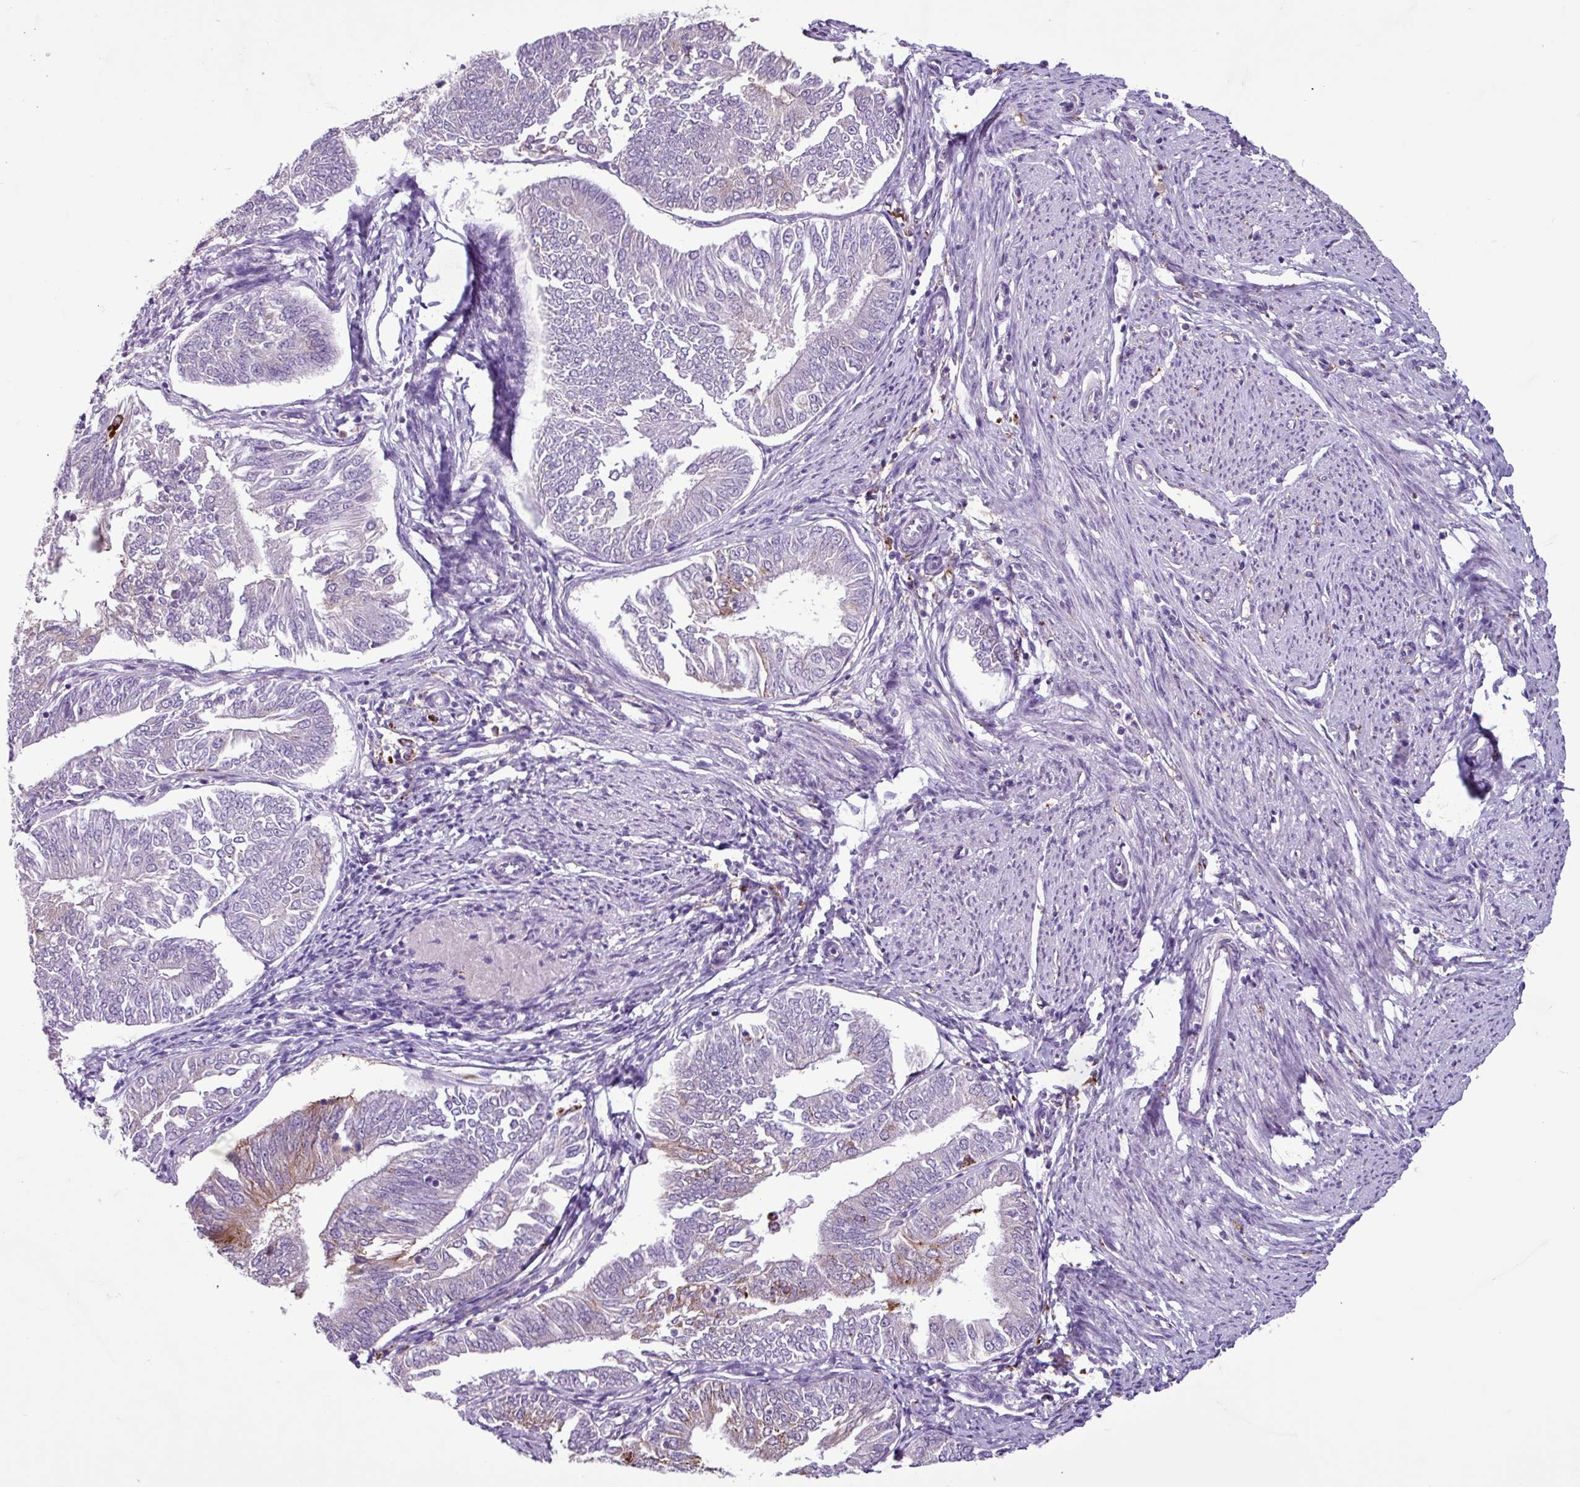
{"staining": {"intensity": "negative", "quantity": "none", "location": "none"}, "tissue": "endometrial cancer", "cell_type": "Tumor cells", "image_type": "cancer", "snomed": [{"axis": "morphology", "description": "Adenocarcinoma, NOS"}, {"axis": "topography", "description": "Endometrium"}], "caption": "Immunohistochemistry (IHC) of adenocarcinoma (endometrial) demonstrates no expression in tumor cells.", "gene": "C9orf24", "patient": {"sex": "female", "age": 58}}